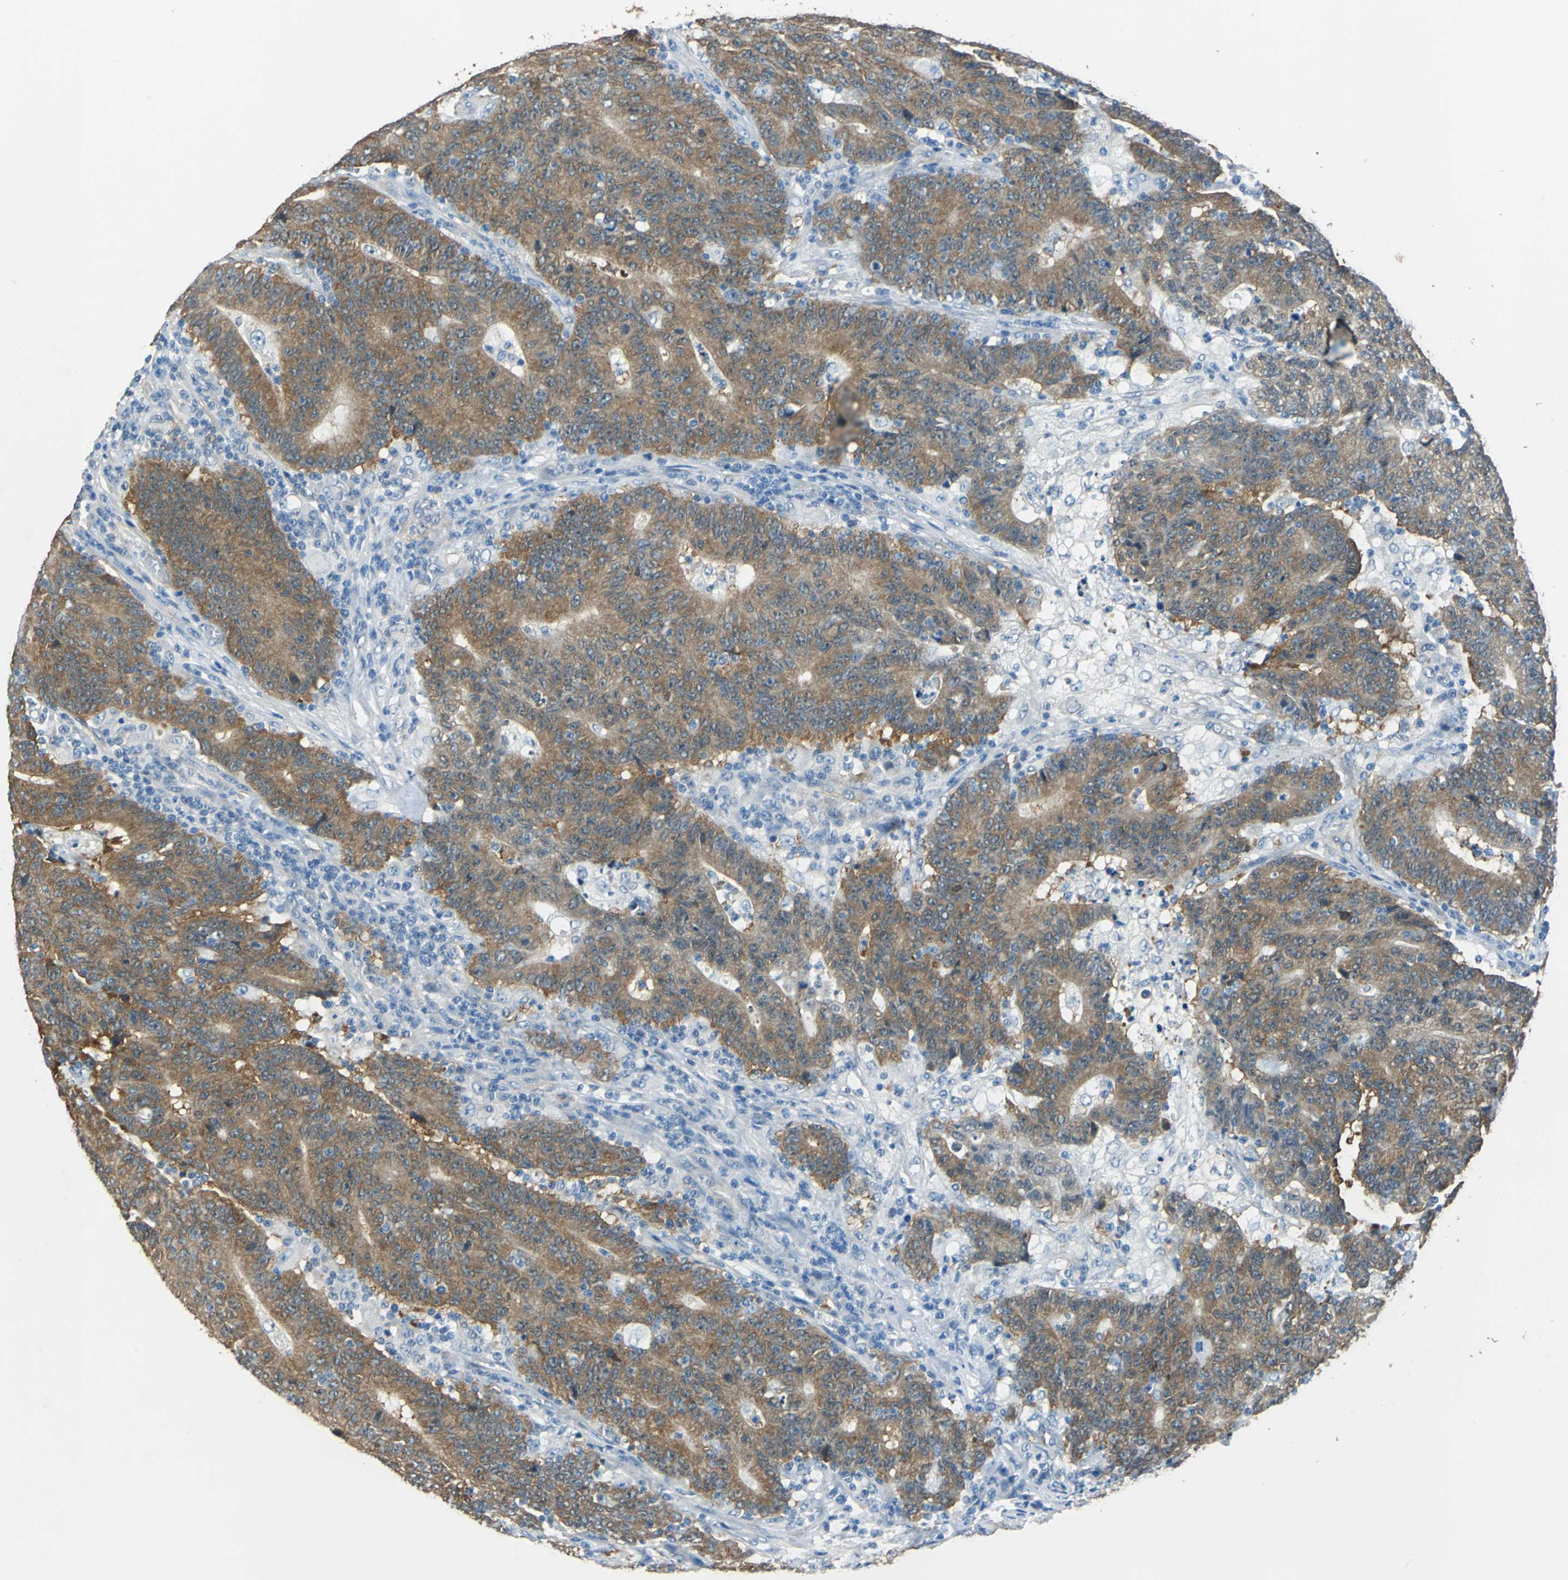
{"staining": {"intensity": "moderate", "quantity": ">75%", "location": "cytoplasmic/membranous"}, "tissue": "colorectal cancer", "cell_type": "Tumor cells", "image_type": "cancer", "snomed": [{"axis": "morphology", "description": "Normal tissue, NOS"}, {"axis": "morphology", "description": "Adenocarcinoma, NOS"}, {"axis": "topography", "description": "Colon"}], "caption": "A histopathology image of colorectal cancer stained for a protein reveals moderate cytoplasmic/membranous brown staining in tumor cells.", "gene": "FKBP4", "patient": {"sex": "female", "age": 75}}